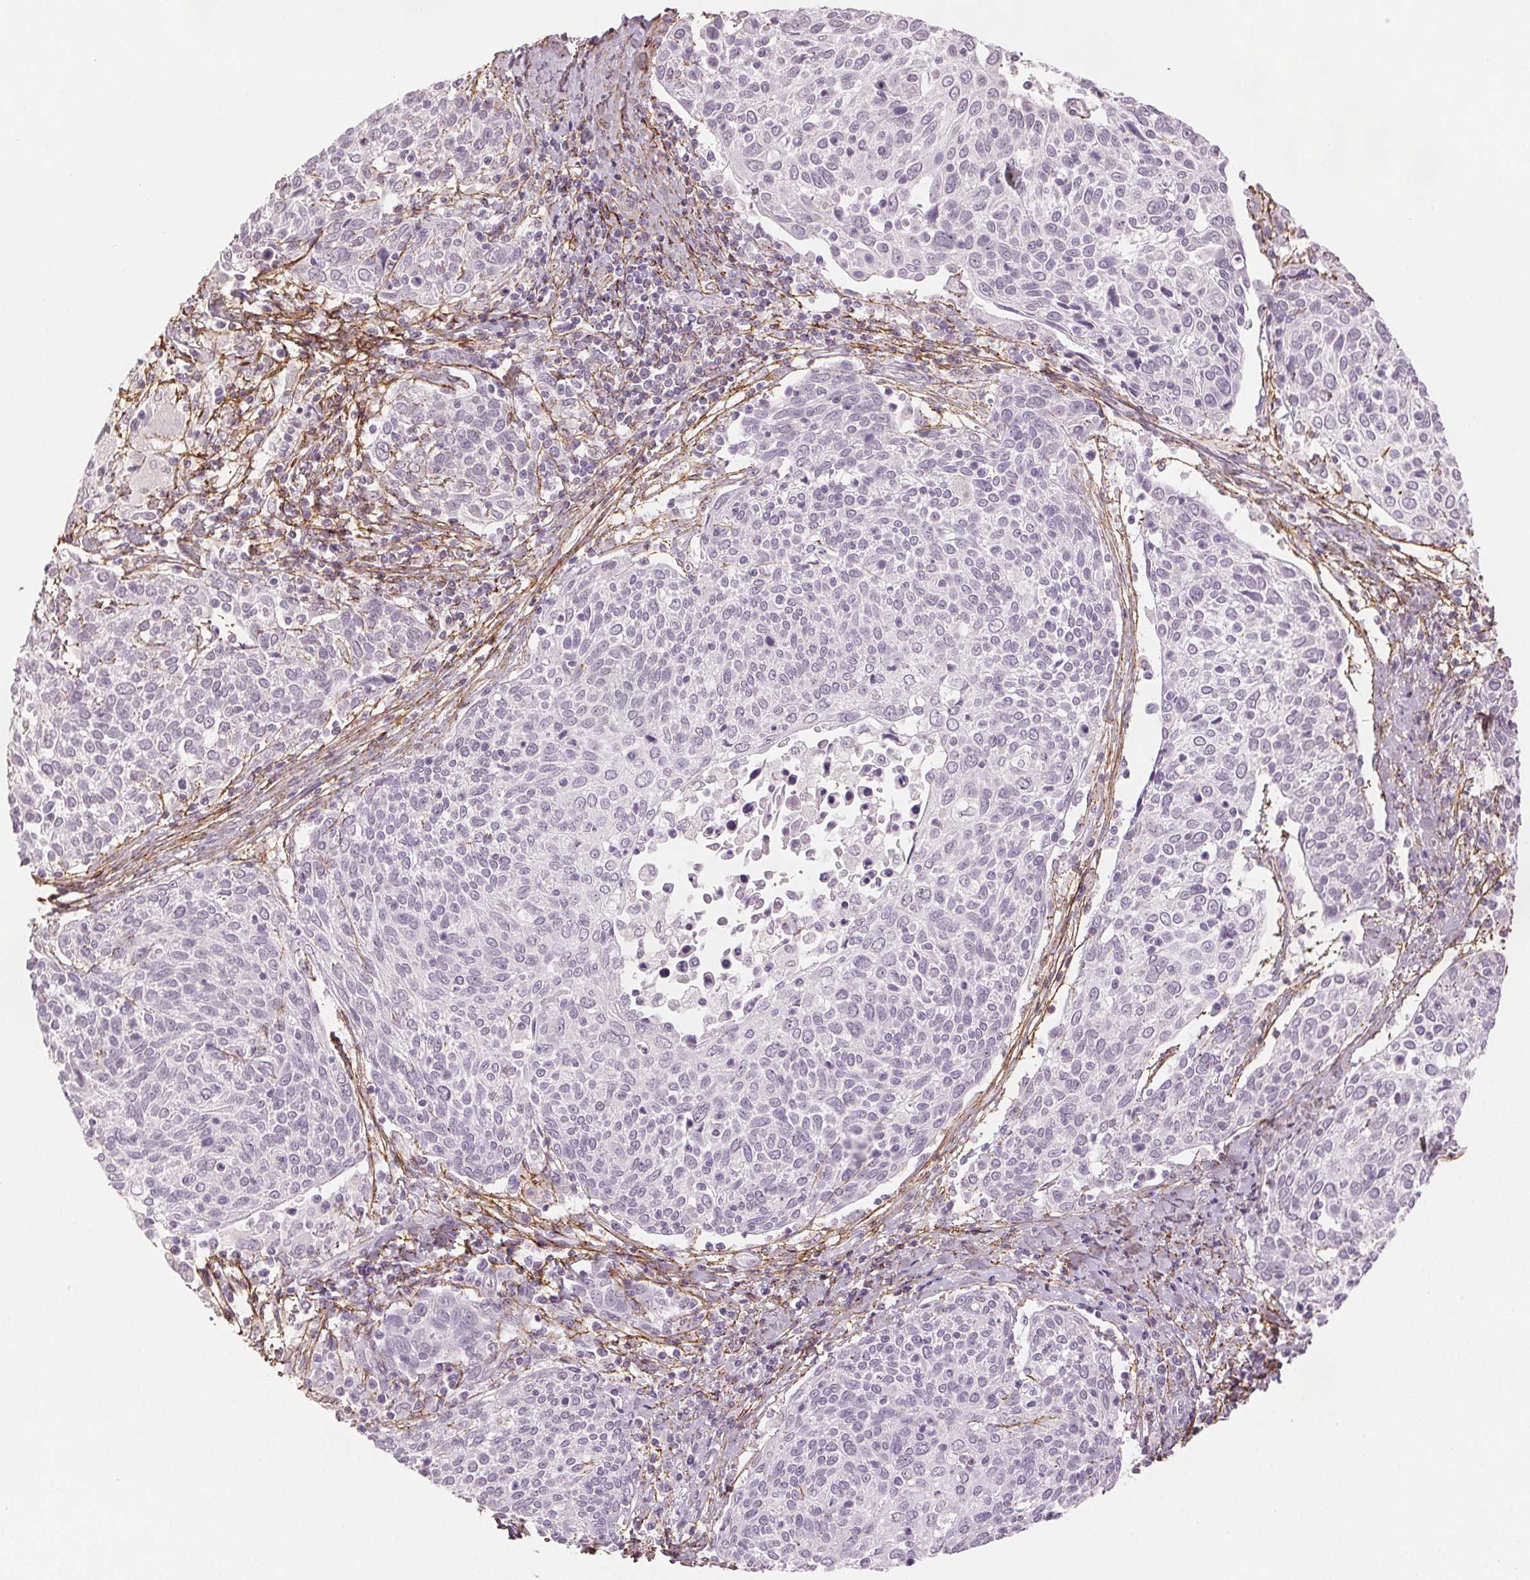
{"staining": {"intensity": "negative", "quantity": "none", "location": "none"}, "tissue": "cervical cancer", "cell_type": "Tumor cells", "image_type": "cancer", "snomed": [{"axis": "morphology", "description": "Squamous cell carcinoma, NOS"}, {"axis": "topography", "description": "Cervix"}], "caption": "A photomicrograph of cervical squamous cell carcinoma stained for a protein reveals no brown staining in tumor cells.", "gene": "FBN1", "patient": {"sex": "female", "age": 61}}